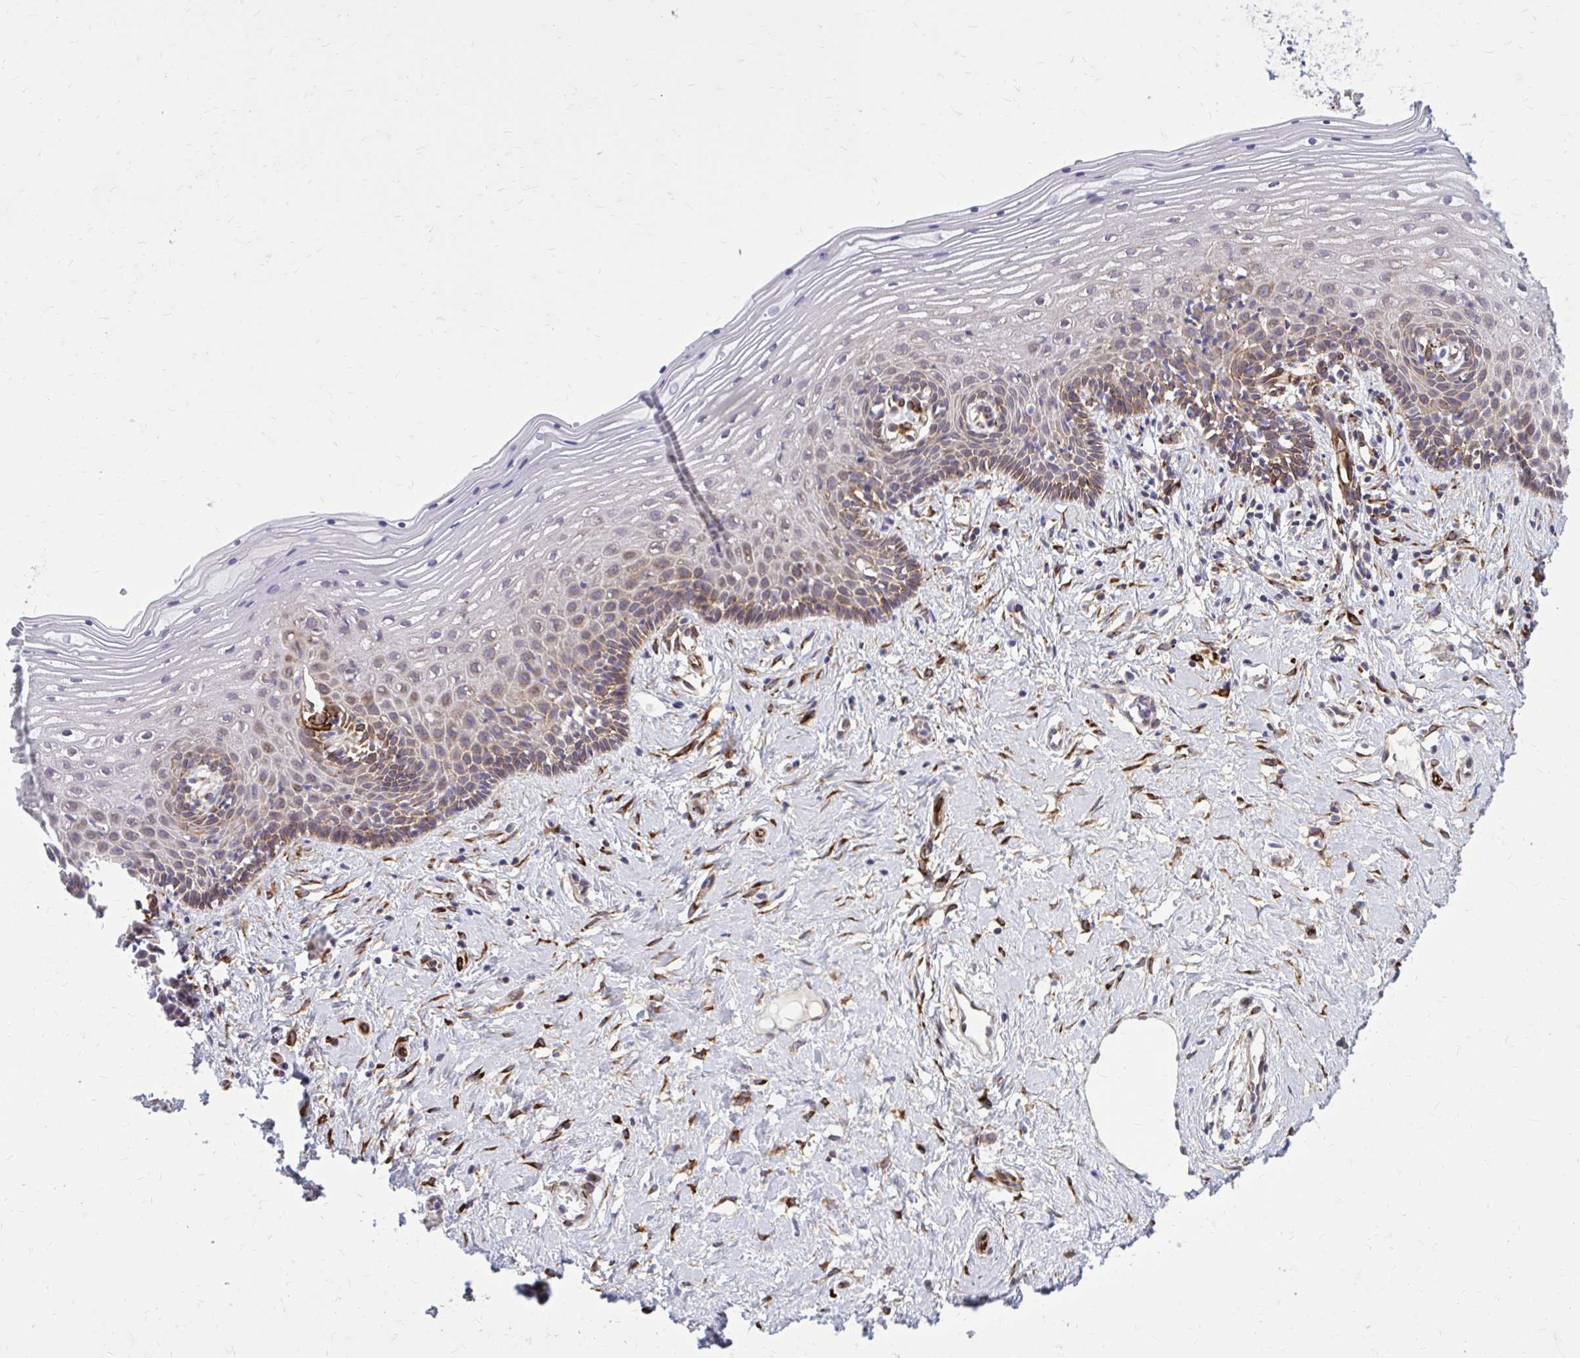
{"staining": {"intensity": "moderate", "quantity": ">75%", "location": "cytoplasmic/membranous"}, "tissue": "vagina", "cell_type": "Squamous epithelial cells", "image_type": "normal", "snomed": [{"axis": "morphology", "description": "Normal tissue, NOS"}, {"axis": "topography", "description": "Vagina"}], "caption": "Immunohistochemistry (IHC) (DAB) staining of benign human vagina shows moderate cytoplasmic/membranous protein positivity in about >75% of squamous epithelial cells.", "gene": "BEND5", "patient": {"sex": "female", "age": 42}}